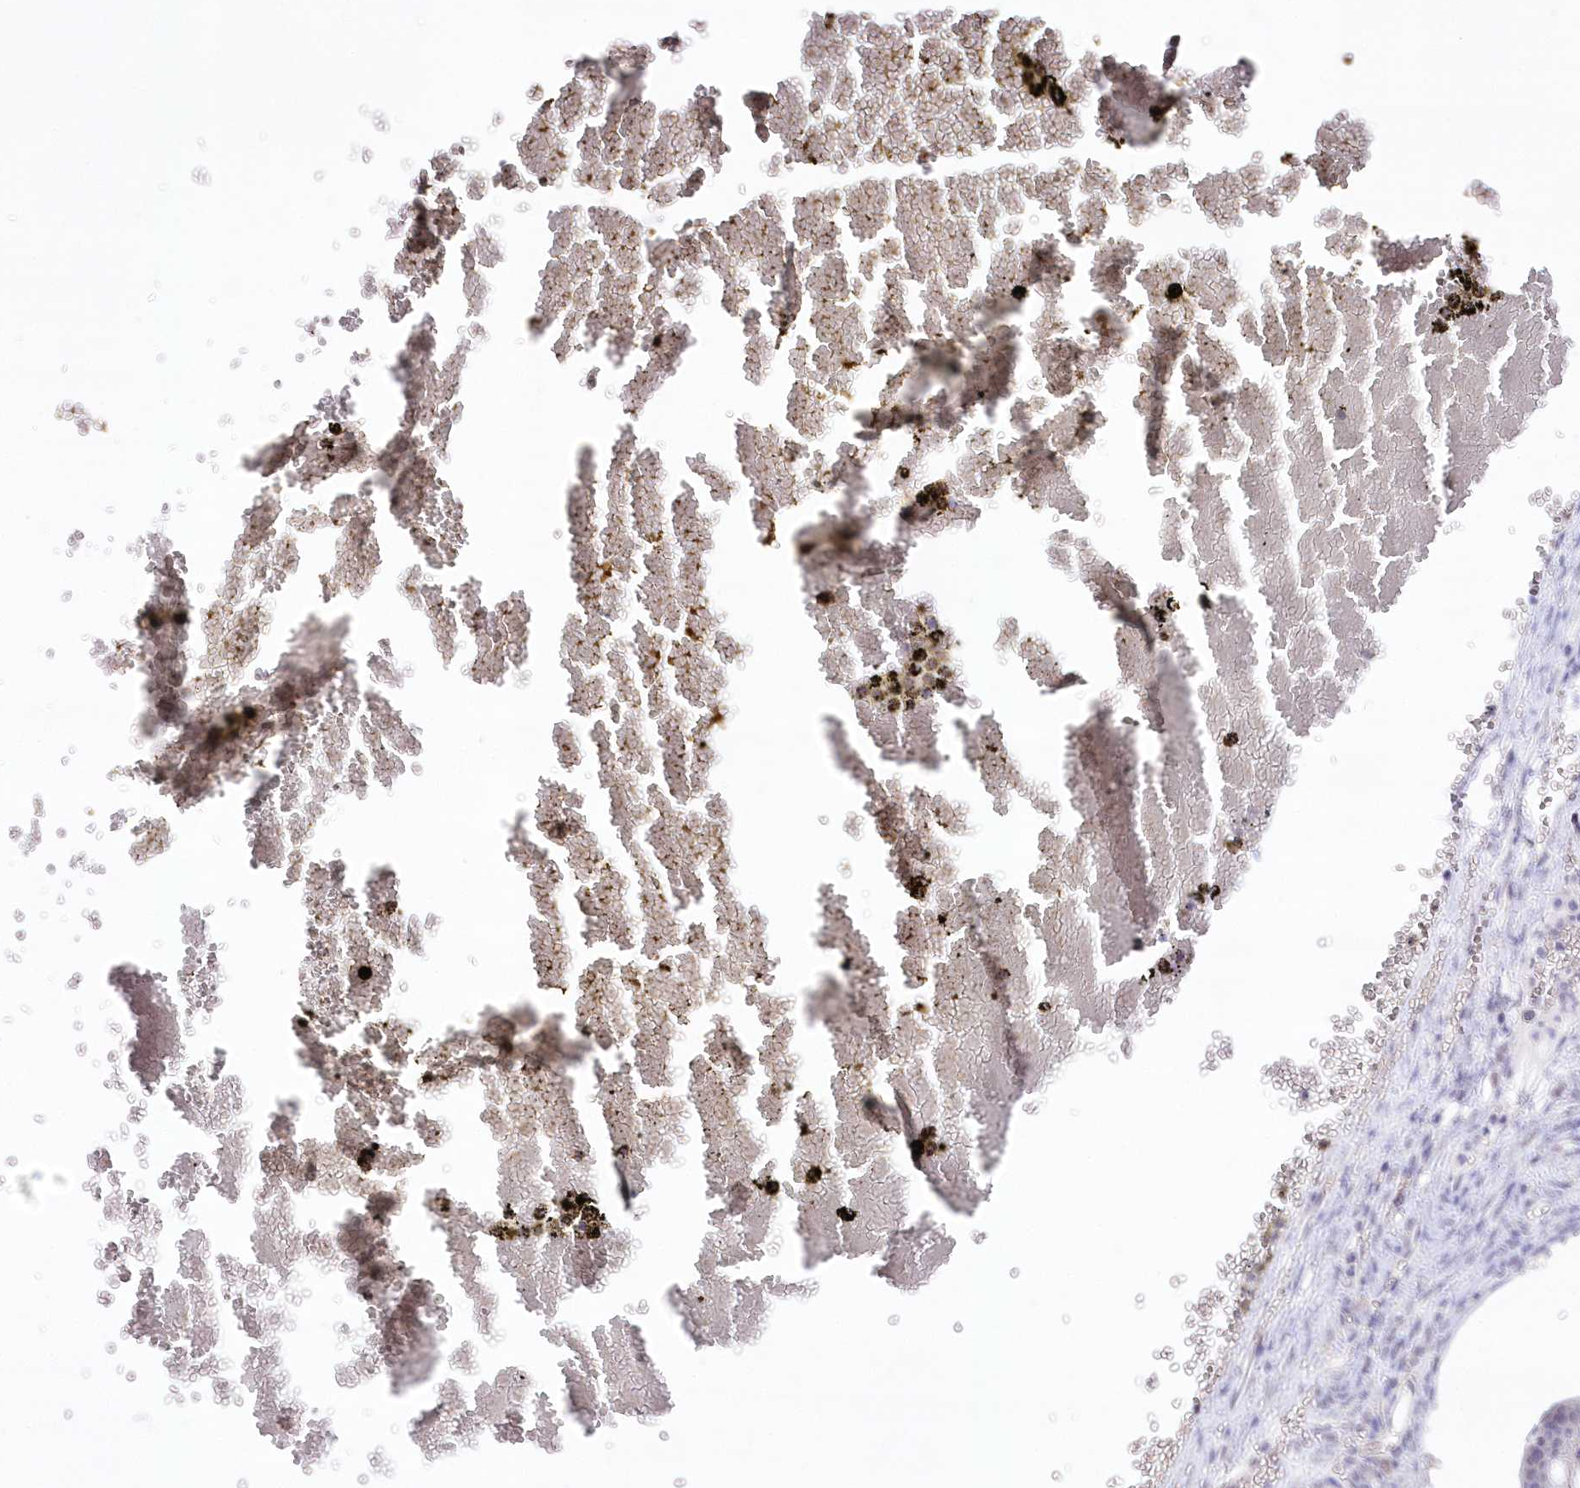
{"staining": {"intensity": "negative", "quantity": "none", "location": "none"}, "tissue": "ovarian cancer", "cell_type": "Tumor cells", "image_type": "cancer", "snomed": [{"axis": "morphology", "description": "Cystadenocarcinoma, mucinous, NOS"}, {"axis": "topography", "description": "Ovary"}], "caption": "Ovarian cancer (mucinous cystadenocarcinoma) was stained to show a protein in brown. There is no significant staining in tumor cells.", "gene": "UBA6", "patient": {"sex": "female", "age": 73}}